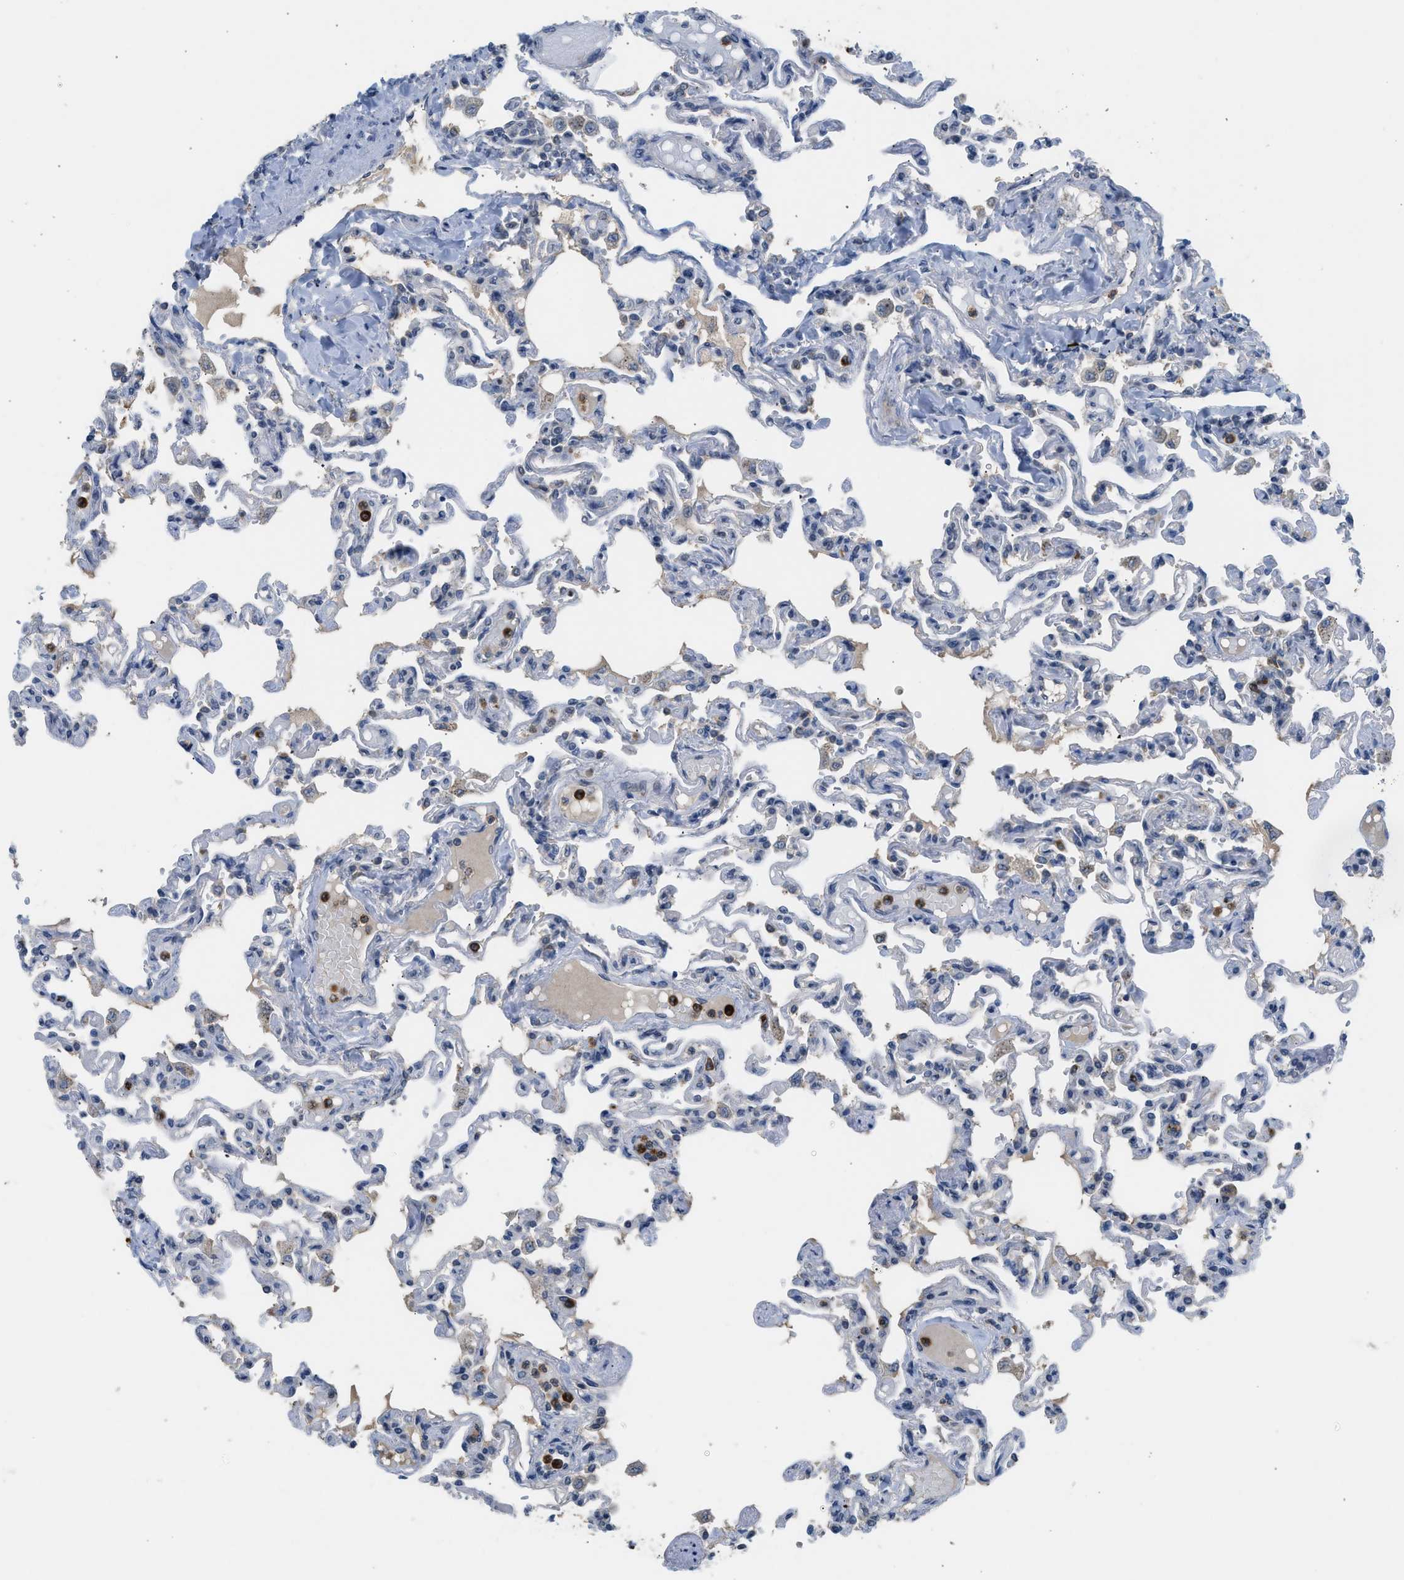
{"staining": {"intensity": "moderate", "quantity": "<25%", "location": "cytoplasmic/membranous"}, "tissue": "lung", "cell_type": "Alveolar cells", "image_type": "normal", "snomed": [{"axis": "morphology", "description": "Normal tissue, NOS"}, {"axis": "topography", "description": "Lung"}], "caption": "IHC micrograph of unremarkable lung: lung stained using immunohistochemistry shows low levels of moderate protein expression localized specifically in the cytoplasmic/membranous of alveolar cells, appearing as a cytoplasmic/membranous brown color.", "gene": "RHBDF2", "patient": {"sex": "male", "age": 21}}